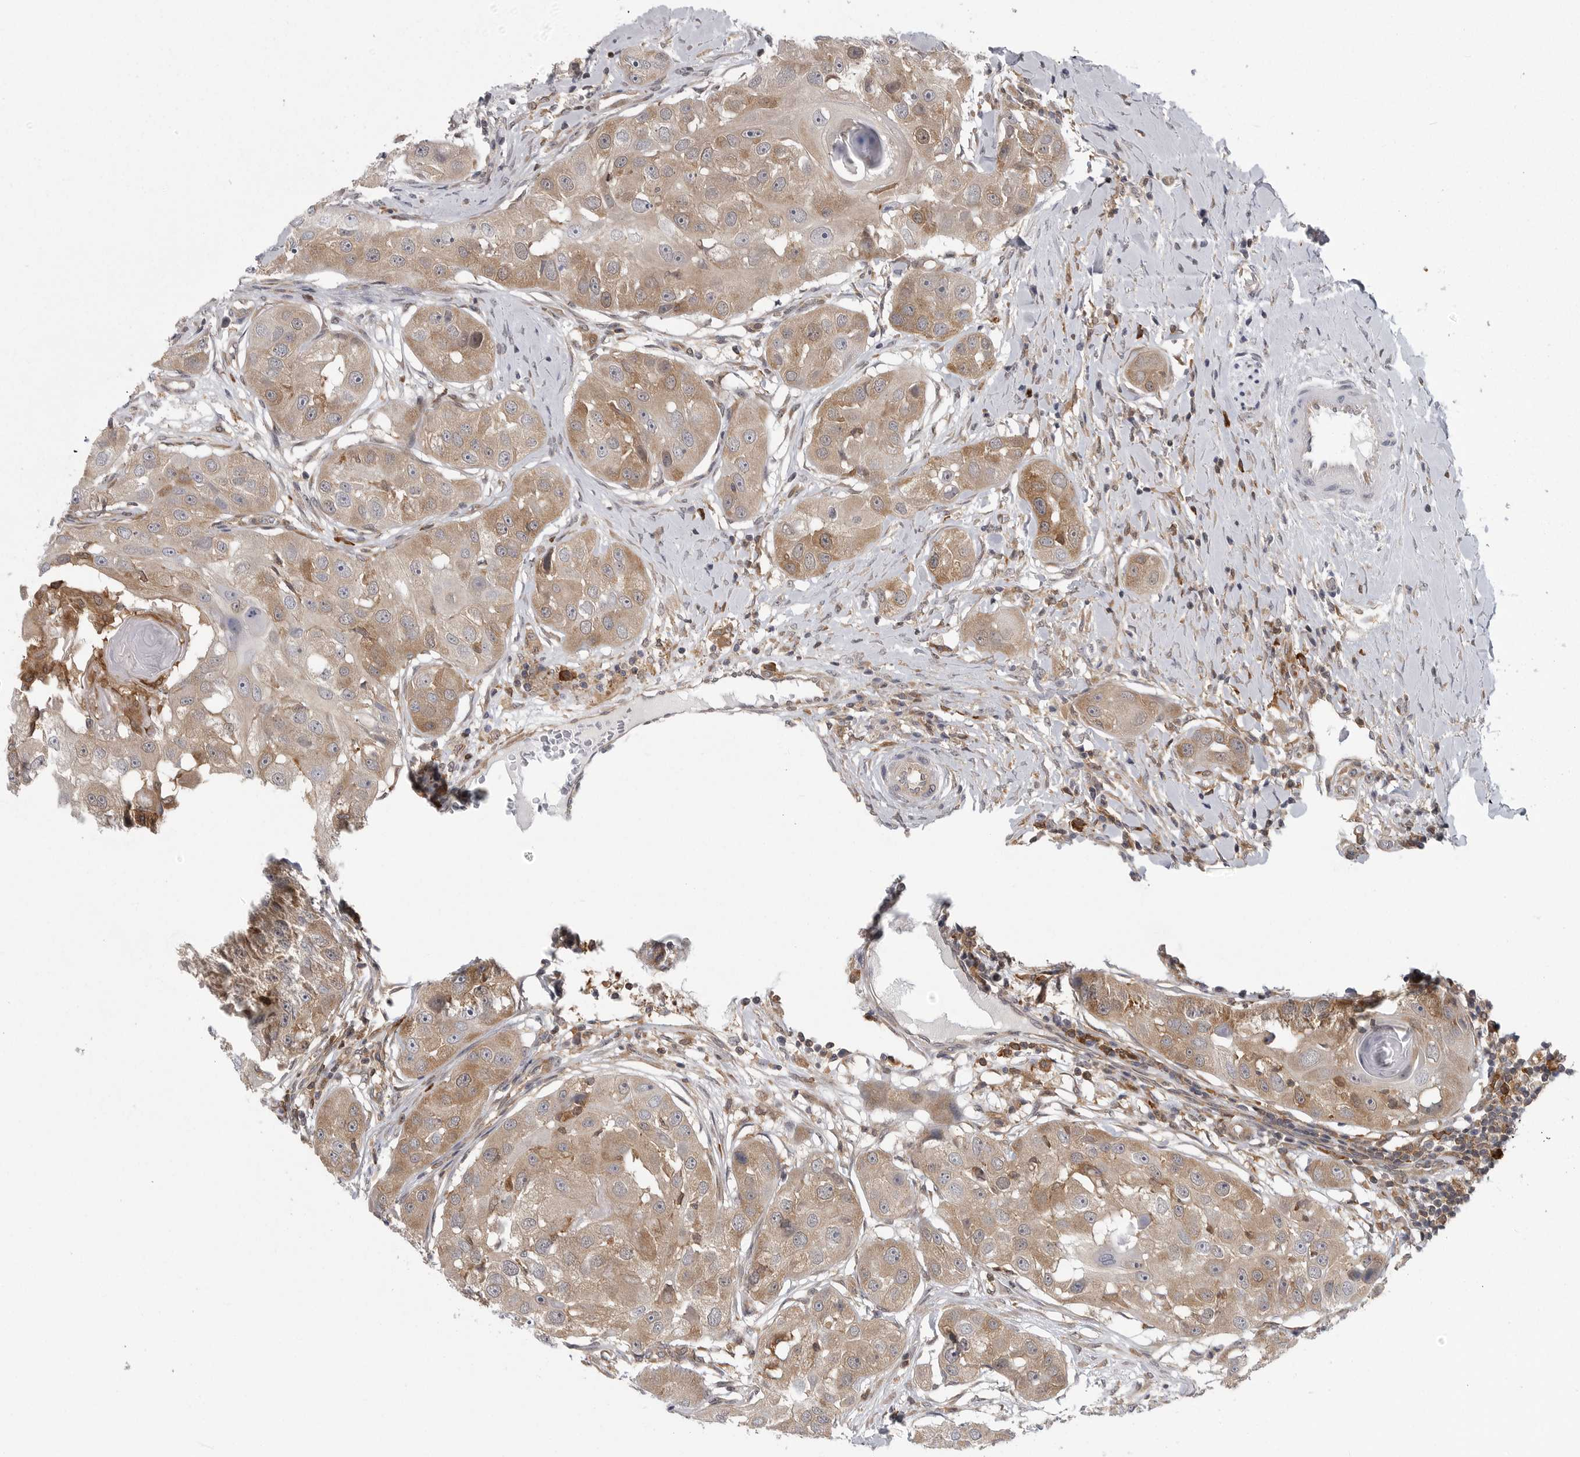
{"staining": {"intensity": "moderate", "quantity": ">75%", "location": "cytoplasmic/membranous"}, "tissue": "head and neck cancer", "cell_type": "Tumor cells", "image_type": "cancer", "snomed": [{"axis": "morphology", "description": "Normal tissue, NOS"}, {"axis": "morphology", "description": "Squamous cell carcinoma, NOS"}, {"axis": "topography", "description": "Skeletal muscle"}, {"axis": "topography", "description": "Head-Neck"}], "caption": "Brown immunohistochemical staining in human head and neck squamous cell carcinoma demonstrates moderate cytoplasmic/membranous staining in approximately >75% of tumor cells.", "gene": "CACYBP", "patient": {"sex": "male", "age": 51}}